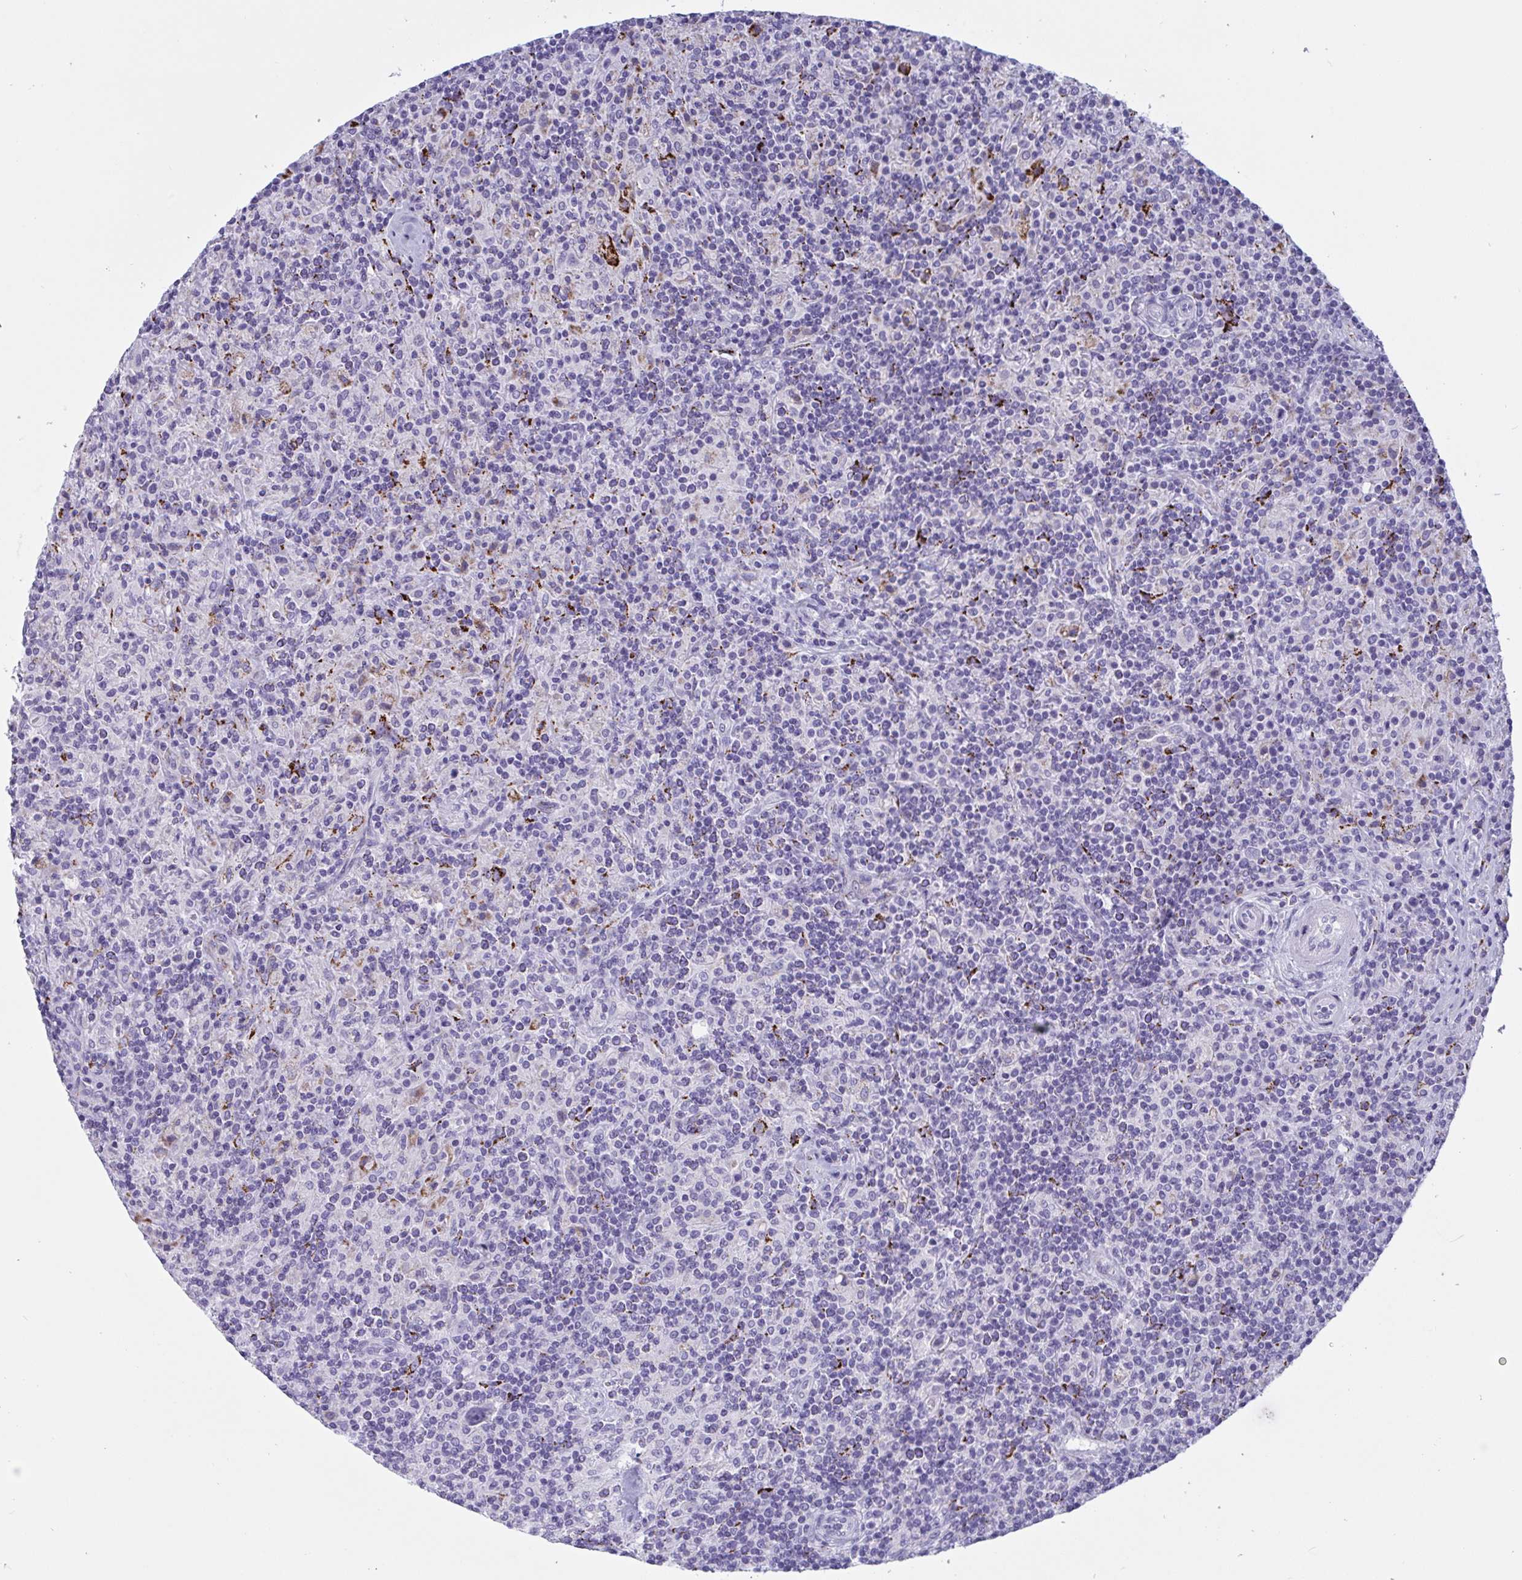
{"staining": {"intensity": "negative", "quantity": "none", "location": "none"}, "tissue": "lymphoma", "cell_type": "Tumor cells", "image_type": "cancer", "snomed": [{"axis": "morphology", "description": "Hodgkin's disease, NOS"}, {"axis": "topography", "description": "Lymph node"}], "caption": "High magnification brightfield microscopy of lymphoma stained with DAB (3,3'-diaminobenzidine) (brown) and counterstained with hematoxylin (blue): tumor cells show no significant expression. Brightfield microscopy of immunohistochemistry (IHC) stained with DAB (3,3'-diaminobenzidine) (brown) and hematoxylin (blue), captured at high magnification.", "gene": "OXLD1", "patient": {"sex": "male", "age": 70}}